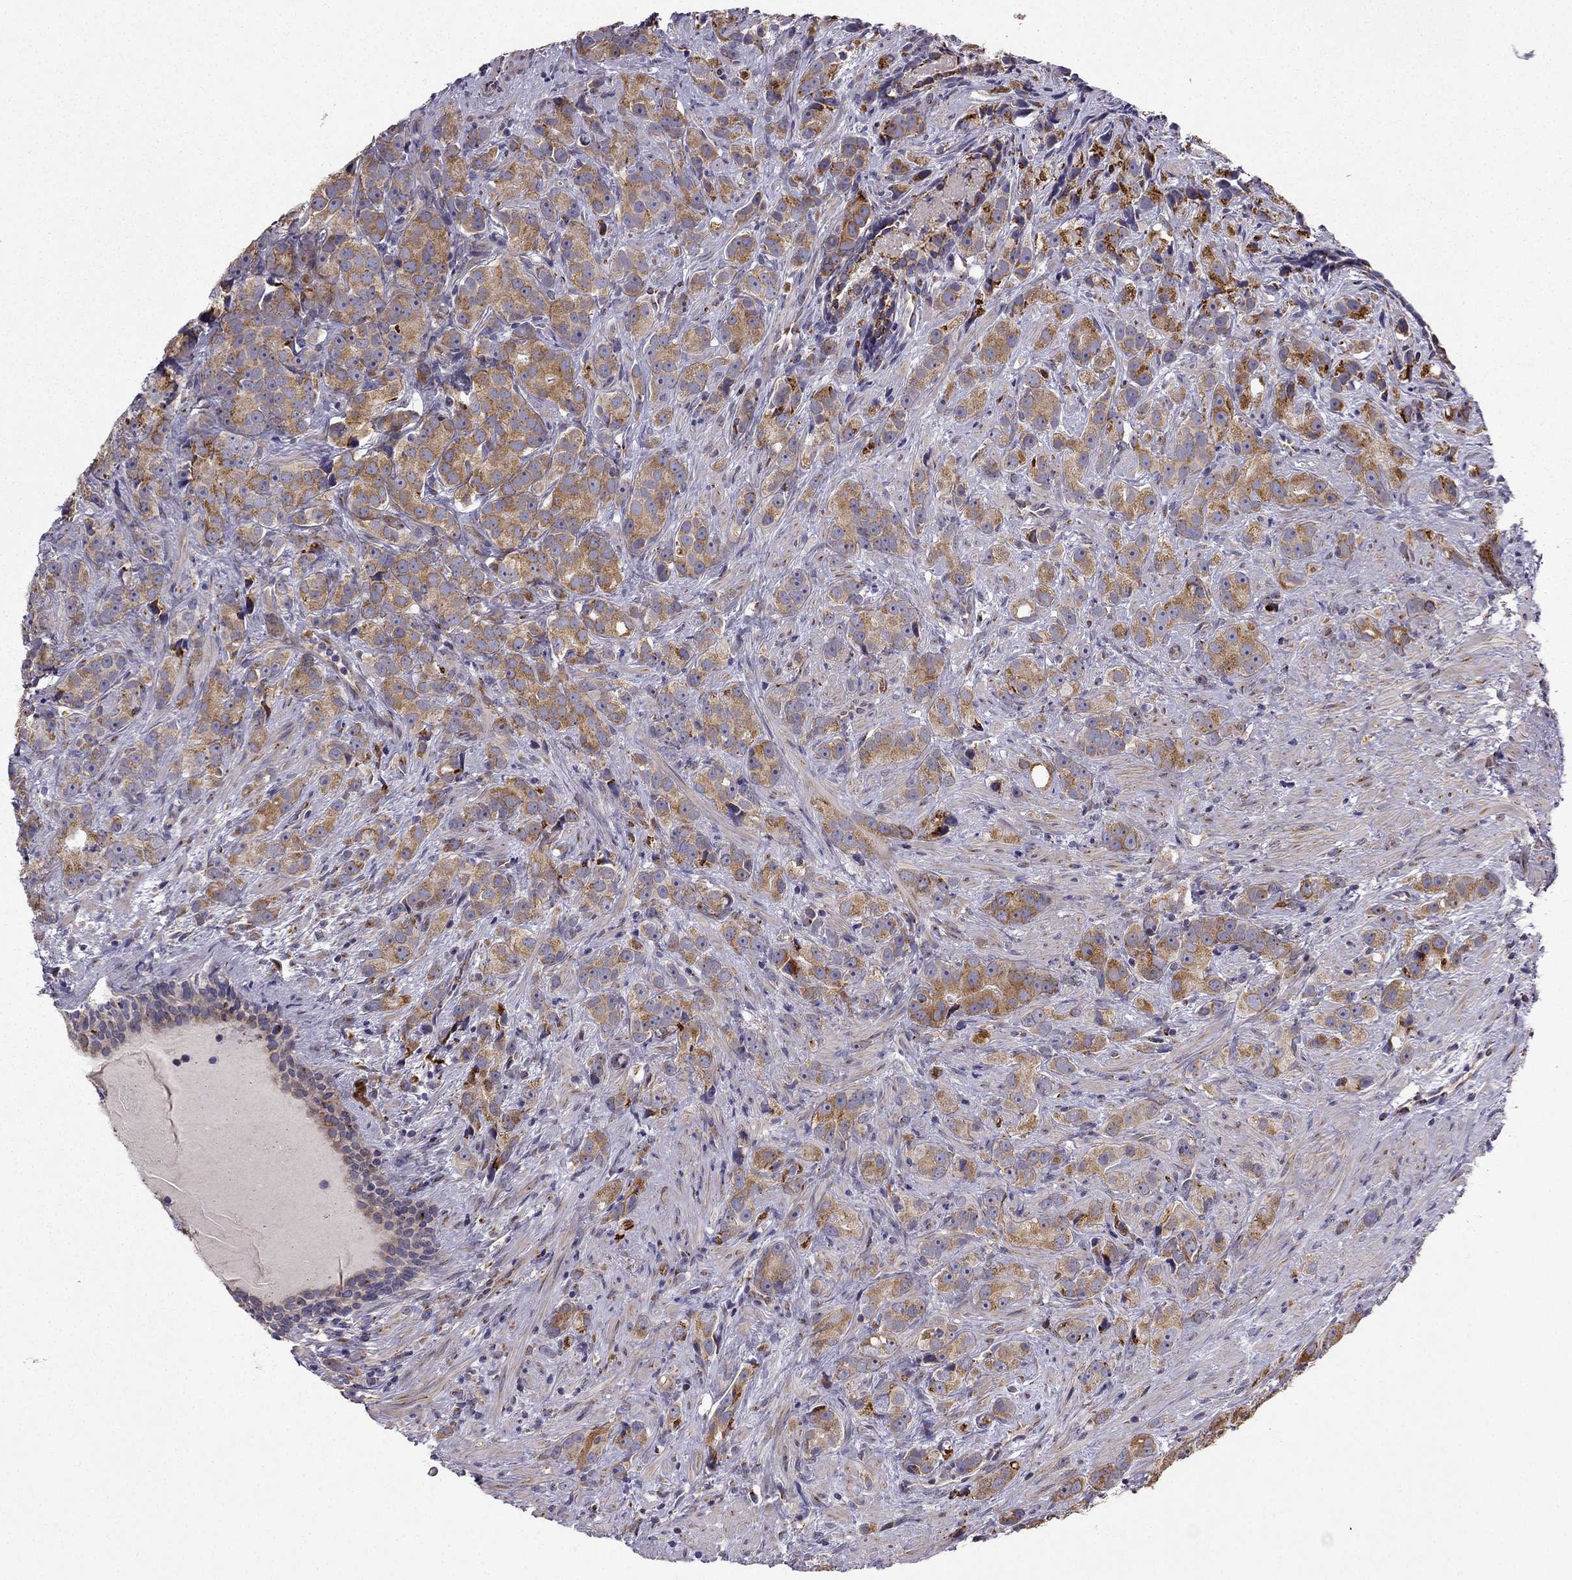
{"staining": {"intensity": "moderate", "quantity": ">75%", "location": "cytoplasmic/membranous"}, "tissue": "prostate cancer", "cell_type": "Tumor cells", "image_type": "cancer", "snomed": [{"axis": "morphology", "description": "Adenocarcinoma, High grade"}, {"axis": "topography", "description": "Prostate"}], "caption": "Protein staining shows moderate cytoplasmic/membranous expression in approximately >75% of tumor cells in adenocarcinoma (high-grade) (prostate).", "gene": "B4GALT7", "patient": {"sex": "male", "age": 90}}